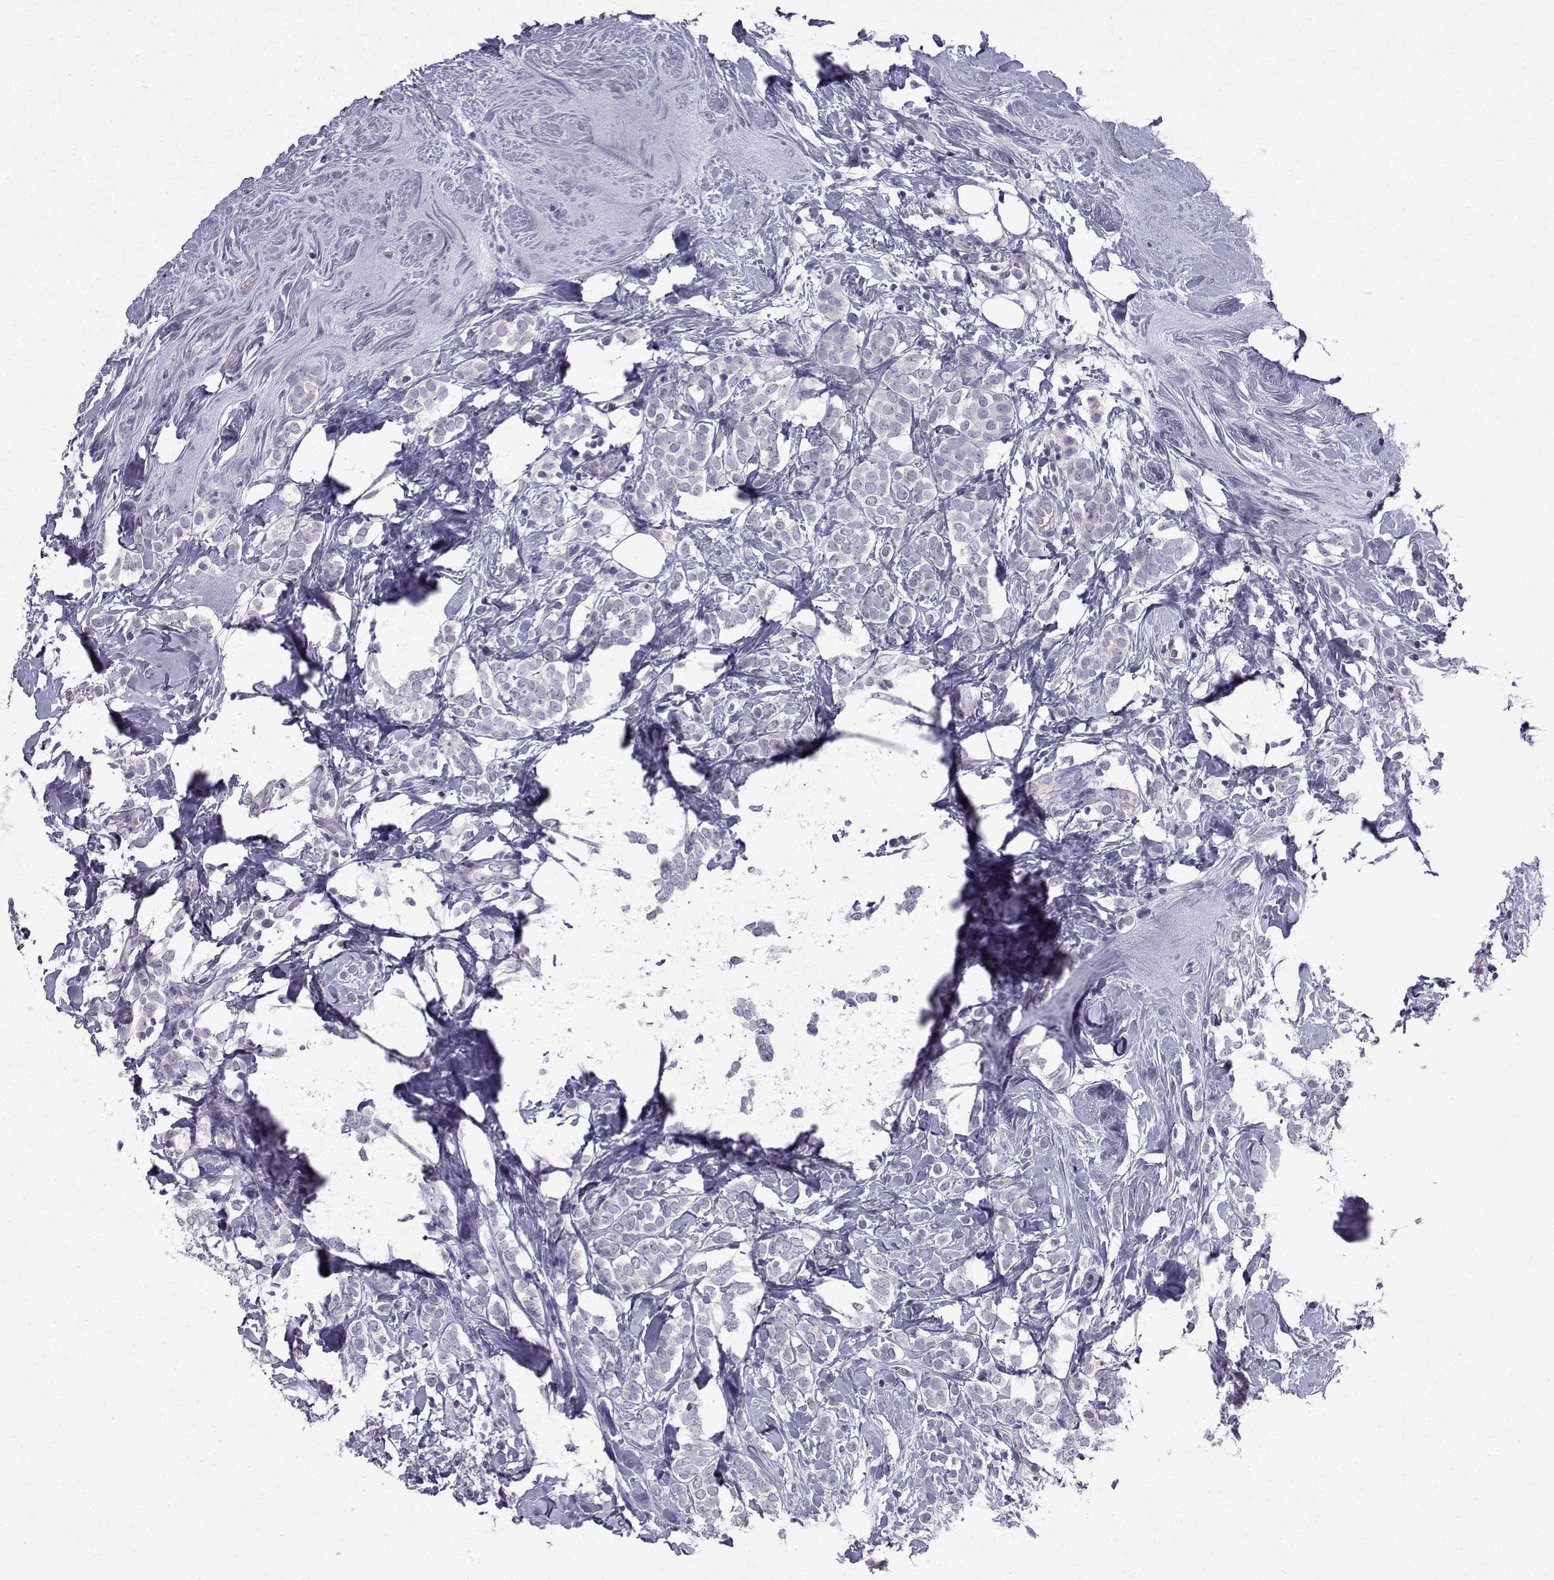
{"staining": {"intensity": "negative", "quantity": "none", "location": "none"}, "tissue": "breast cancer", "cell_type": "Tumor cells", "image_type": "cancer", "snomed": [{"axis": "morphology", "description": "Lobular carcinoma"}, {"axis": "topography", "description": "Breast"}], "caption": "Immunohistochemical staining of human lobular carcinoma (breast) demonstrates no significant staining in tumor cells. (DAB (3,3'-diaminobenzidine) IHC with hematoxylin counter stain).", "gene": "SPACA7", "patient": {"sex": "female", "age": 49}}